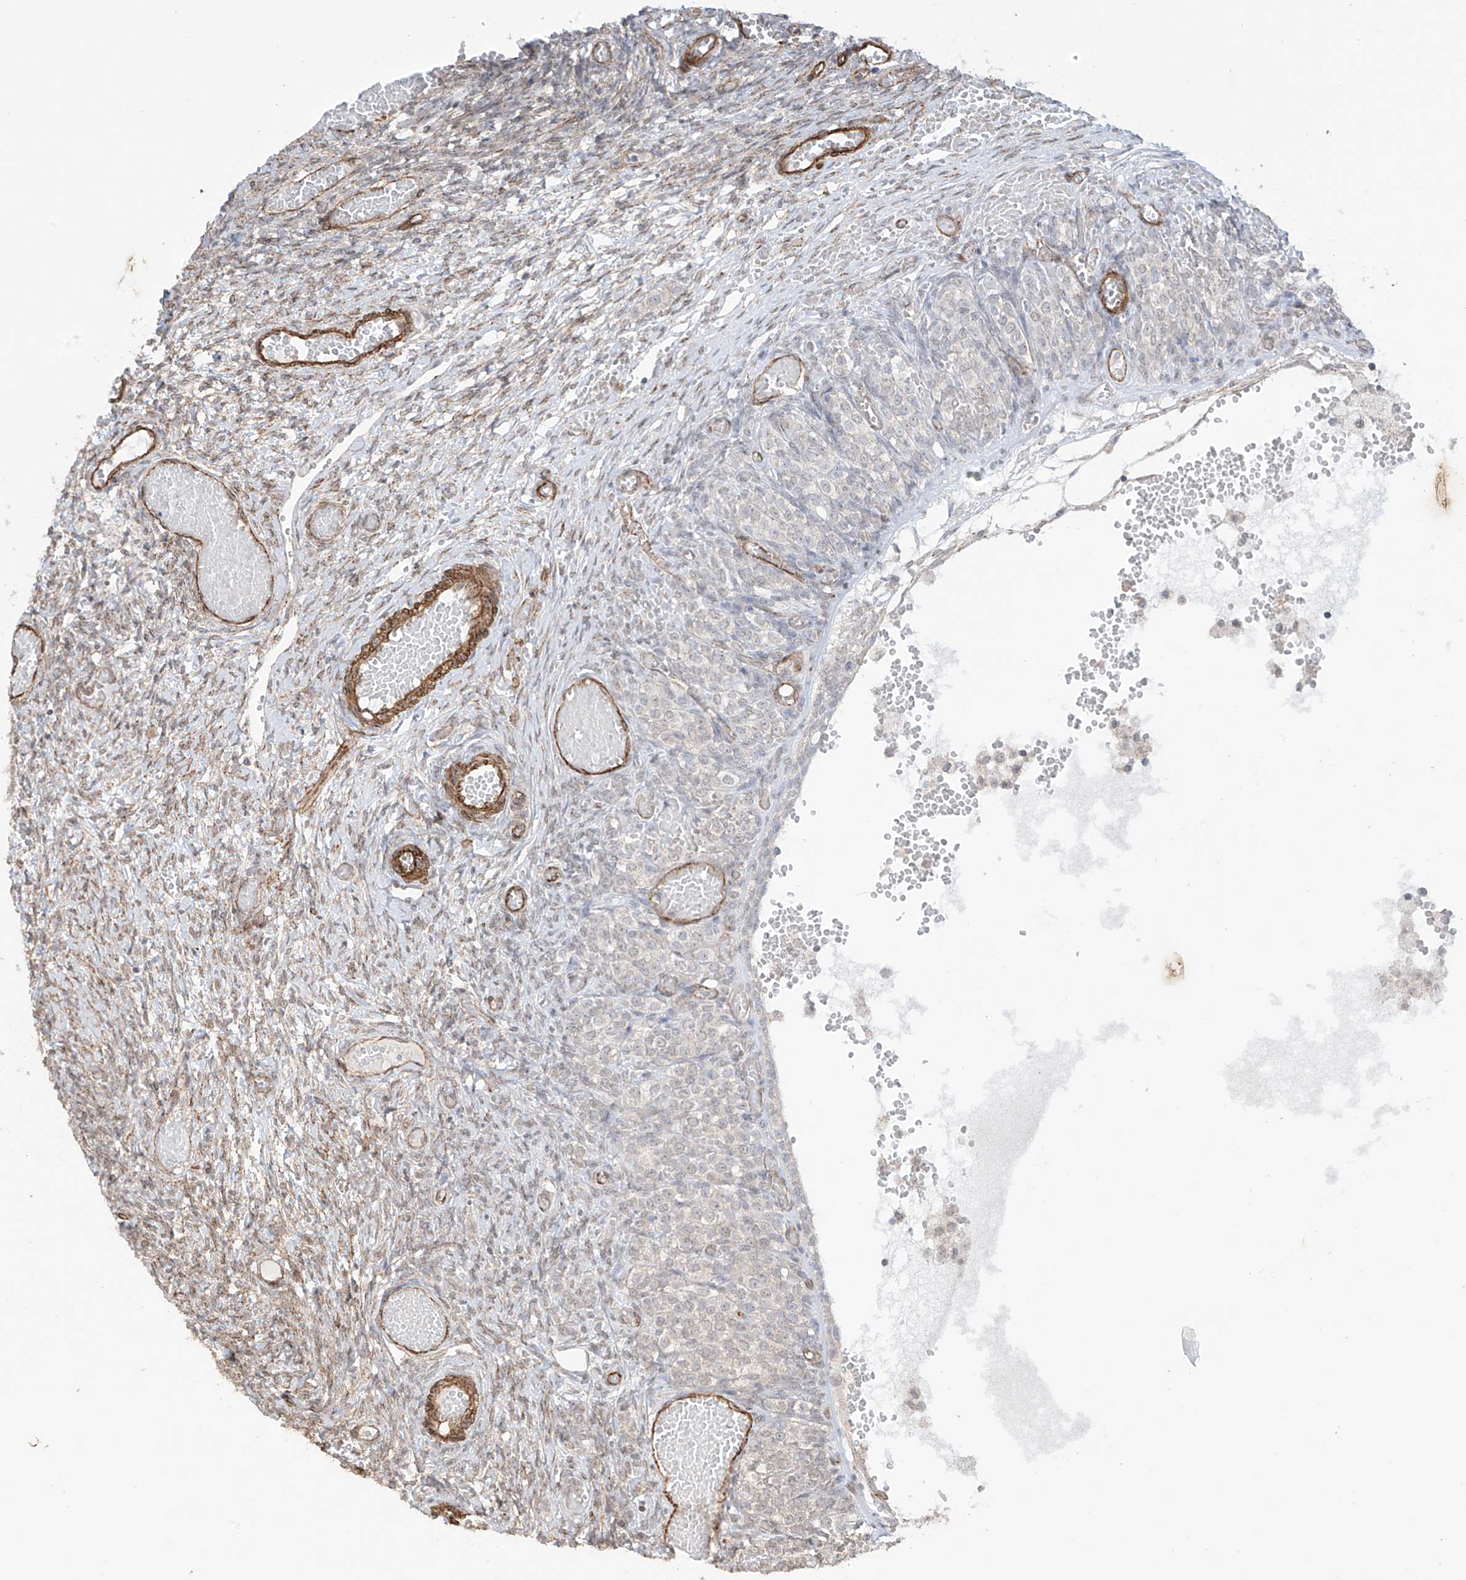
{"staining": {"intensity": "weak", "quantity": "<25%", "location": "cytoplasmic/membranous"}, "tissue": "ovary", "cell_type": "Ovarian stroma cells", "image_type": "normal", "snomed": [{"axis": "morphology", "description": "Adenocarcinoma, NOS"}, {"axis": "topography", "description": "Endometrium"}], "caption": "Image shows no protein positivity in ovarian stroma cells of unremarkable ovary. The staining is performed using DAB (3,3'-diaminobenzidine) brown chromogen with nuclei counter-stained in using hematoxylin.", "gene": "TTLL5", "patient": {"sex": "female", "age": 32}}